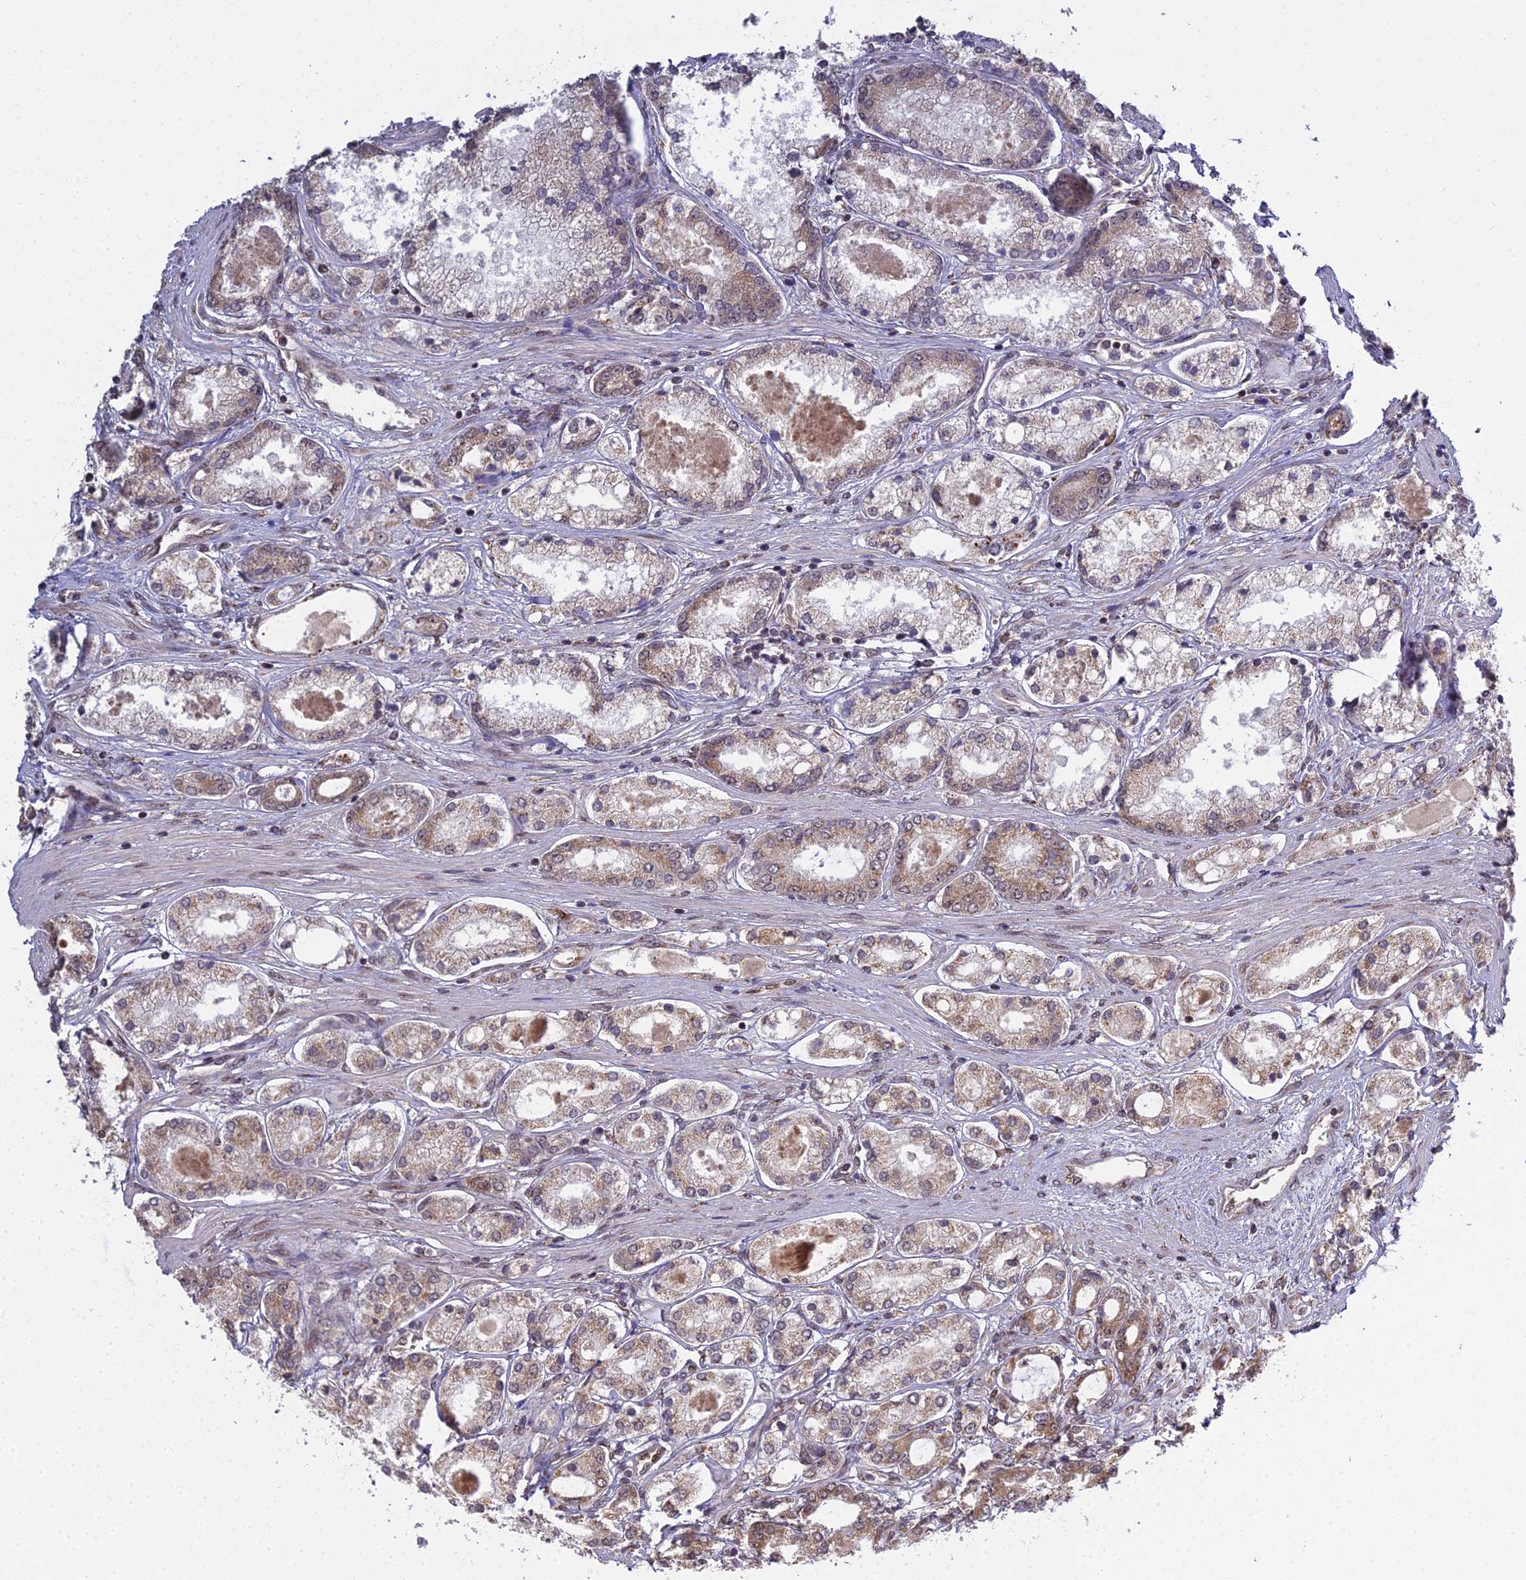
{"staining": {"intensity": "weak", "quantity": "25%-75%", "location": "cytoplasmic/membranous"}, "tissue": "prostate cancer", "cell_type": "Tumor cells", "image_type": "cancer", "snomed": [{"axis": "morphology", "description": "Adenocarcinoma, Low grade"}, {"axis": "topography", "description": "Prostate"}], "caption": "Protein staining of prostate low-grade adenocarcinoma tissue shows weak cytoplasmic/membranous expression in about 25%-75% of tumor cells.", "gene": "MEOX1", "patient": {"sex": "male", "age": 68}}